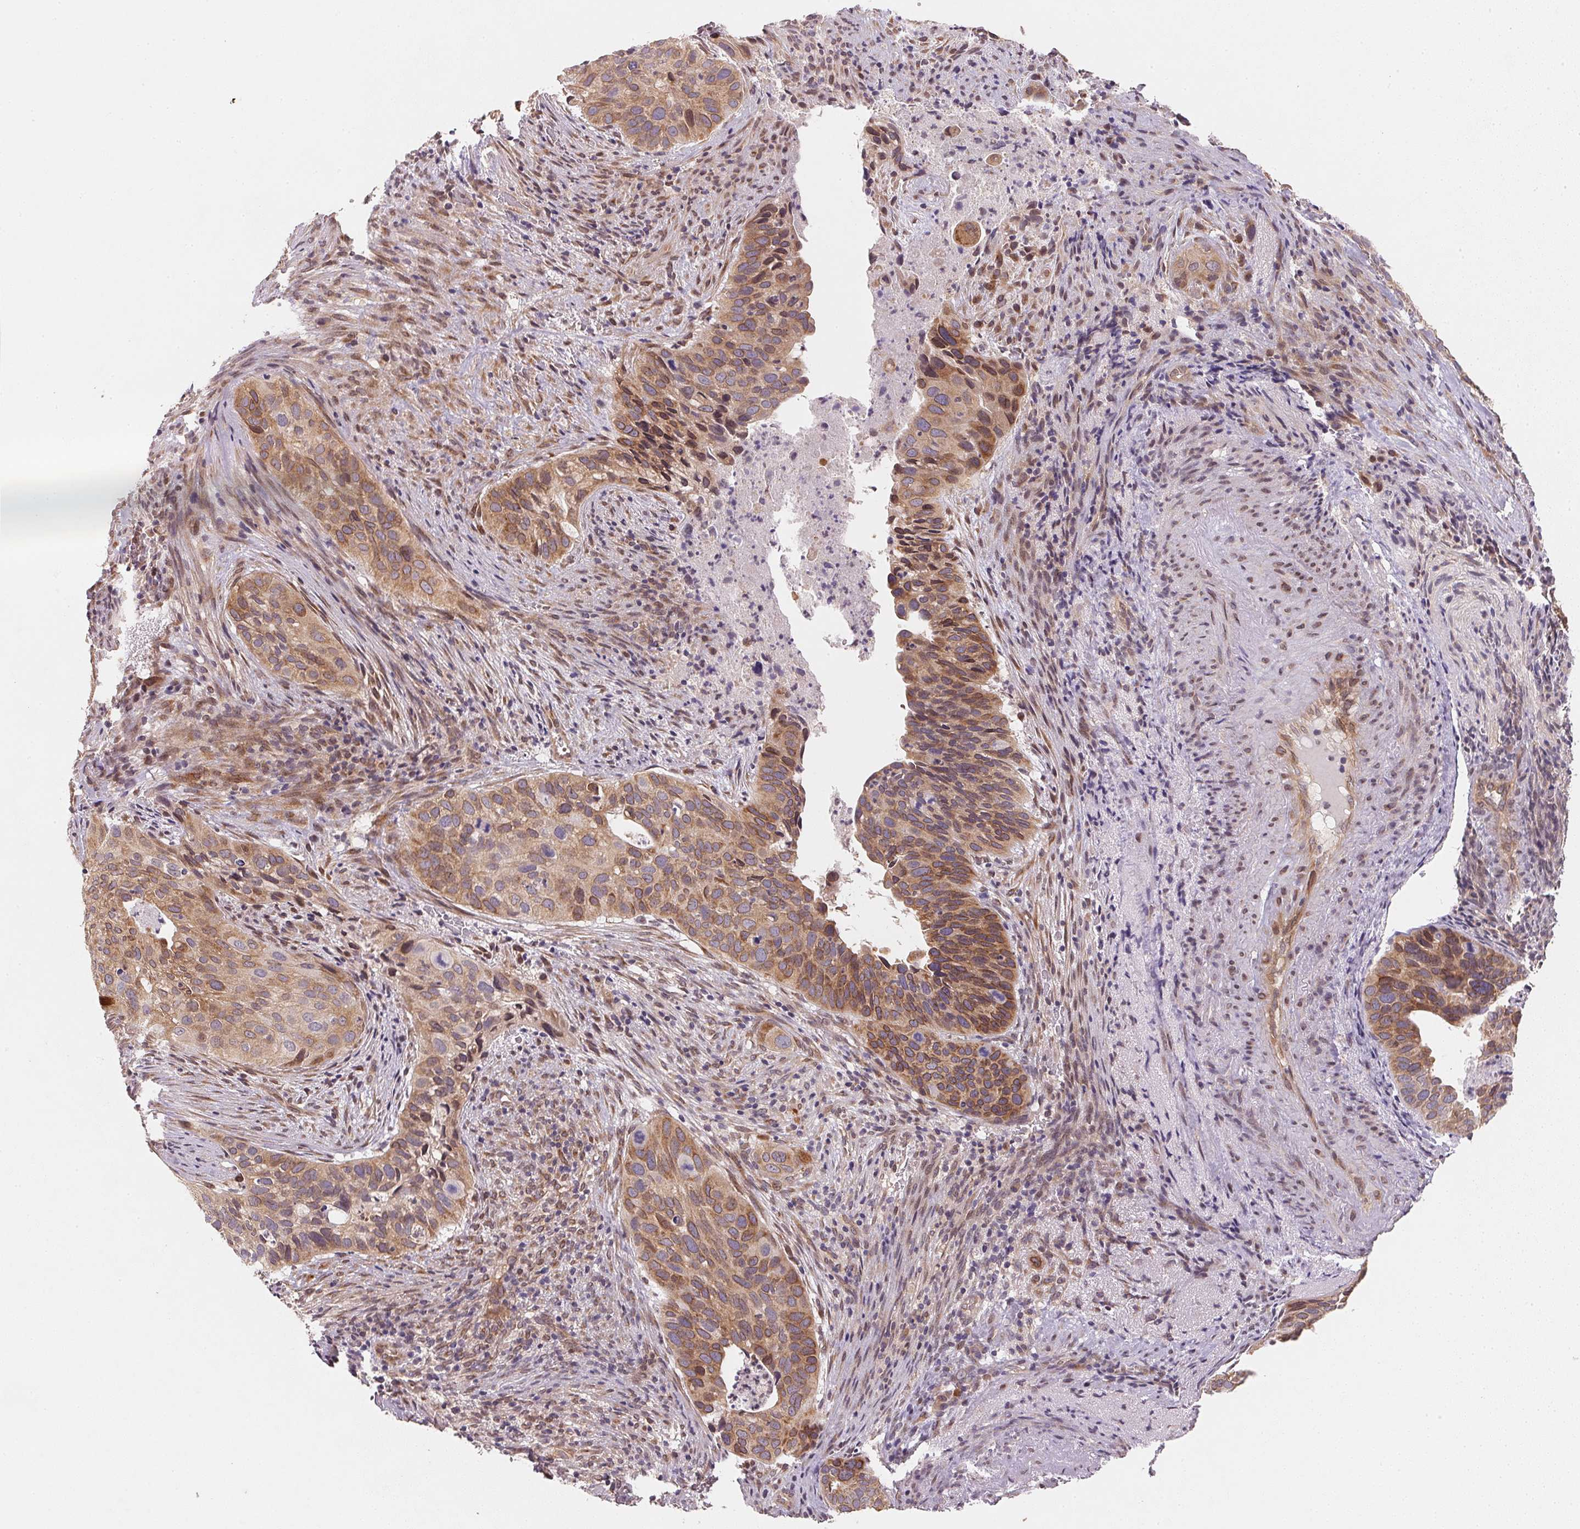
{"staining": {"intensity": "moderate", "quantity": ">75%", "location": "cytoplasmic/membranous"}, "tissue": "cervical cancer", "cell_type": "Tumor cells", "image_type": "cancer", "snomed": [{"axis": "morphology", "description": "Squamous cell carcinoma, NOS"}, {"axis": "topography", "description": "Cervix"}], "caption": "A brown stain labels moderate cytoplasmic/membranous staining of a protein in human cervical squamous cell carcinoma tumor cells.", "gene": "EI24", "patient": {"sex": "female", "age": 38}}